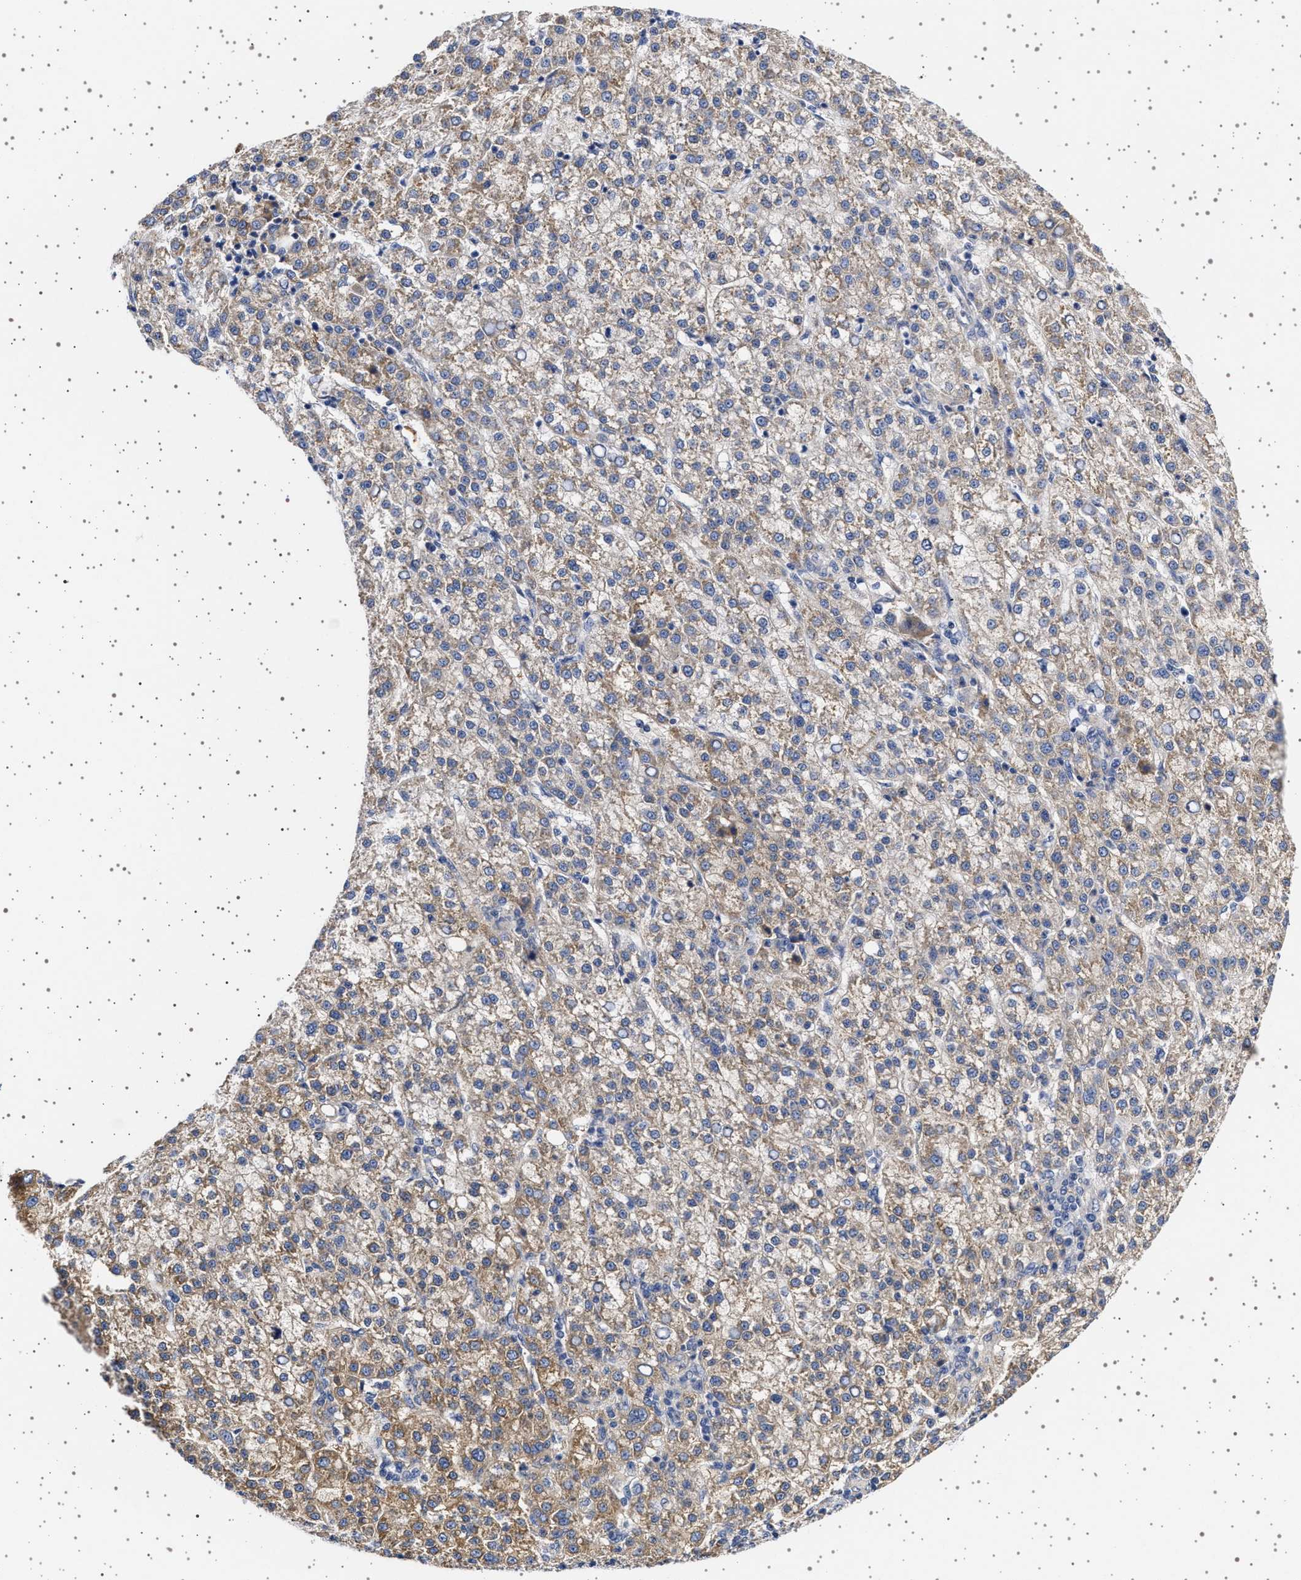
{"staining": {"intensity": "weak", "quantity": ">75%", "location": "cytoplasmic/membranous"}, "tissue": "liver cancer", "cell_type": "Tumor cells", "image_type": "cancer", "snomed": [{"axis": "morphology", "description": "Carcinoma, Hepatocellular, NOS"}, {"axis": "topography", "description": "Liver"}], "caption": "Liver cancer (hepatocellular carcinoma) was stained to show a protein in brown. There is low levels of weak cytoplasmic/membranous expression in about >75% of tumor cells. The protein is shown in brown color, while the nuclei are stained blue.", "gene": "TRMT10B", "patient": {"sex": "female", "age": 58}}